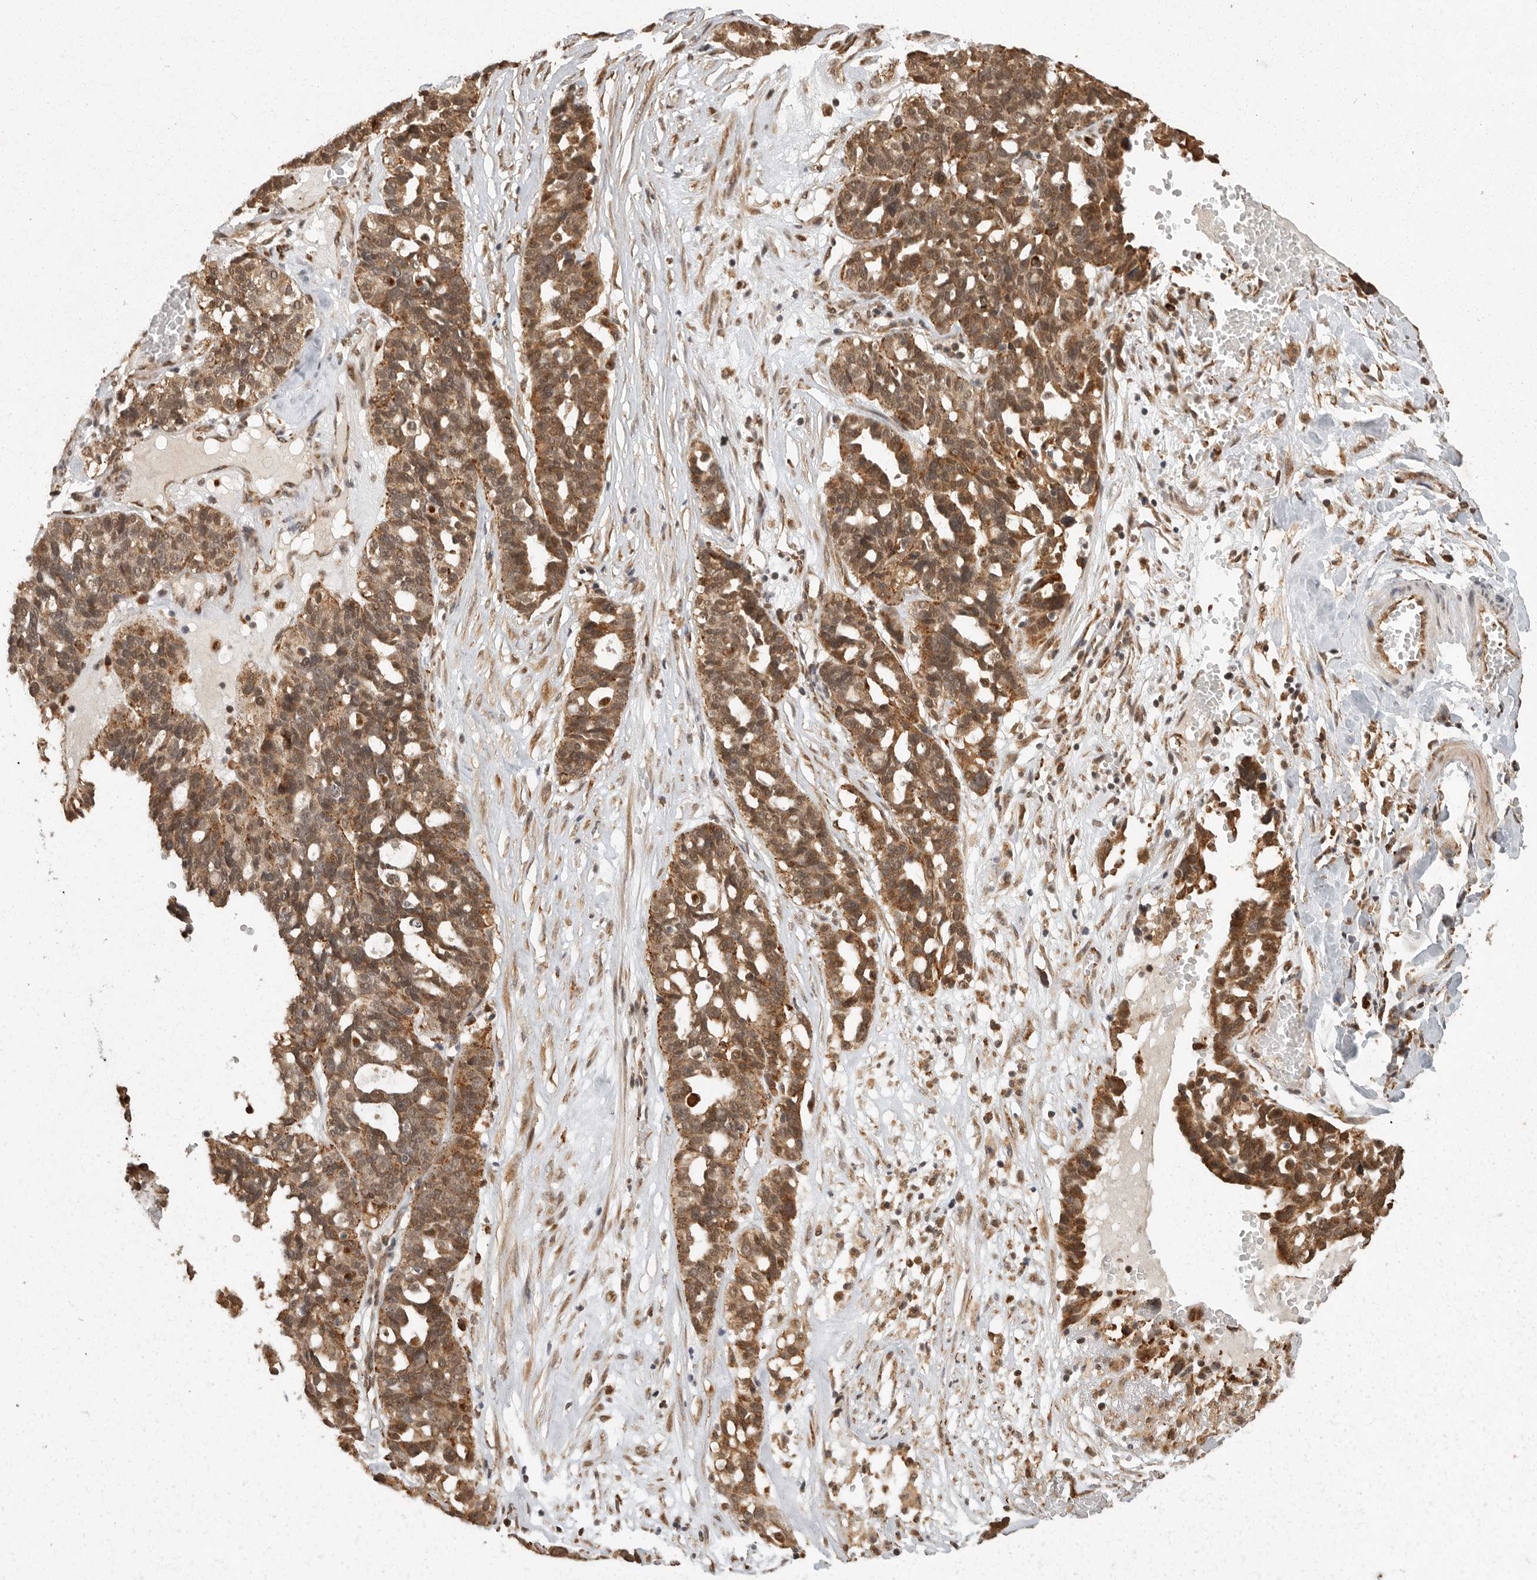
{"staining": {"intensity": "moderate", "quantity": ">75%", "location": "cytoplasmic/membranous,nuclear"}, "tissue": "ovarian cancer", "cell_type": "Tumor cells", "image_type": "cancer", "snomed": [{"axis": "morphology", "description": "Cystadenocarcinoma, serous, NOS"}, {"axis": "topography", "description": "Ovary"}], "caption": "The image shows immunohistochemical staining of ovarian cancer. There is moderate cytoplasmic/membranous and nuclear staining is seen in approximately >75% of tumor cells.", "gene": "ZNF83", "patient": {"sex": "female", "age": 59}}